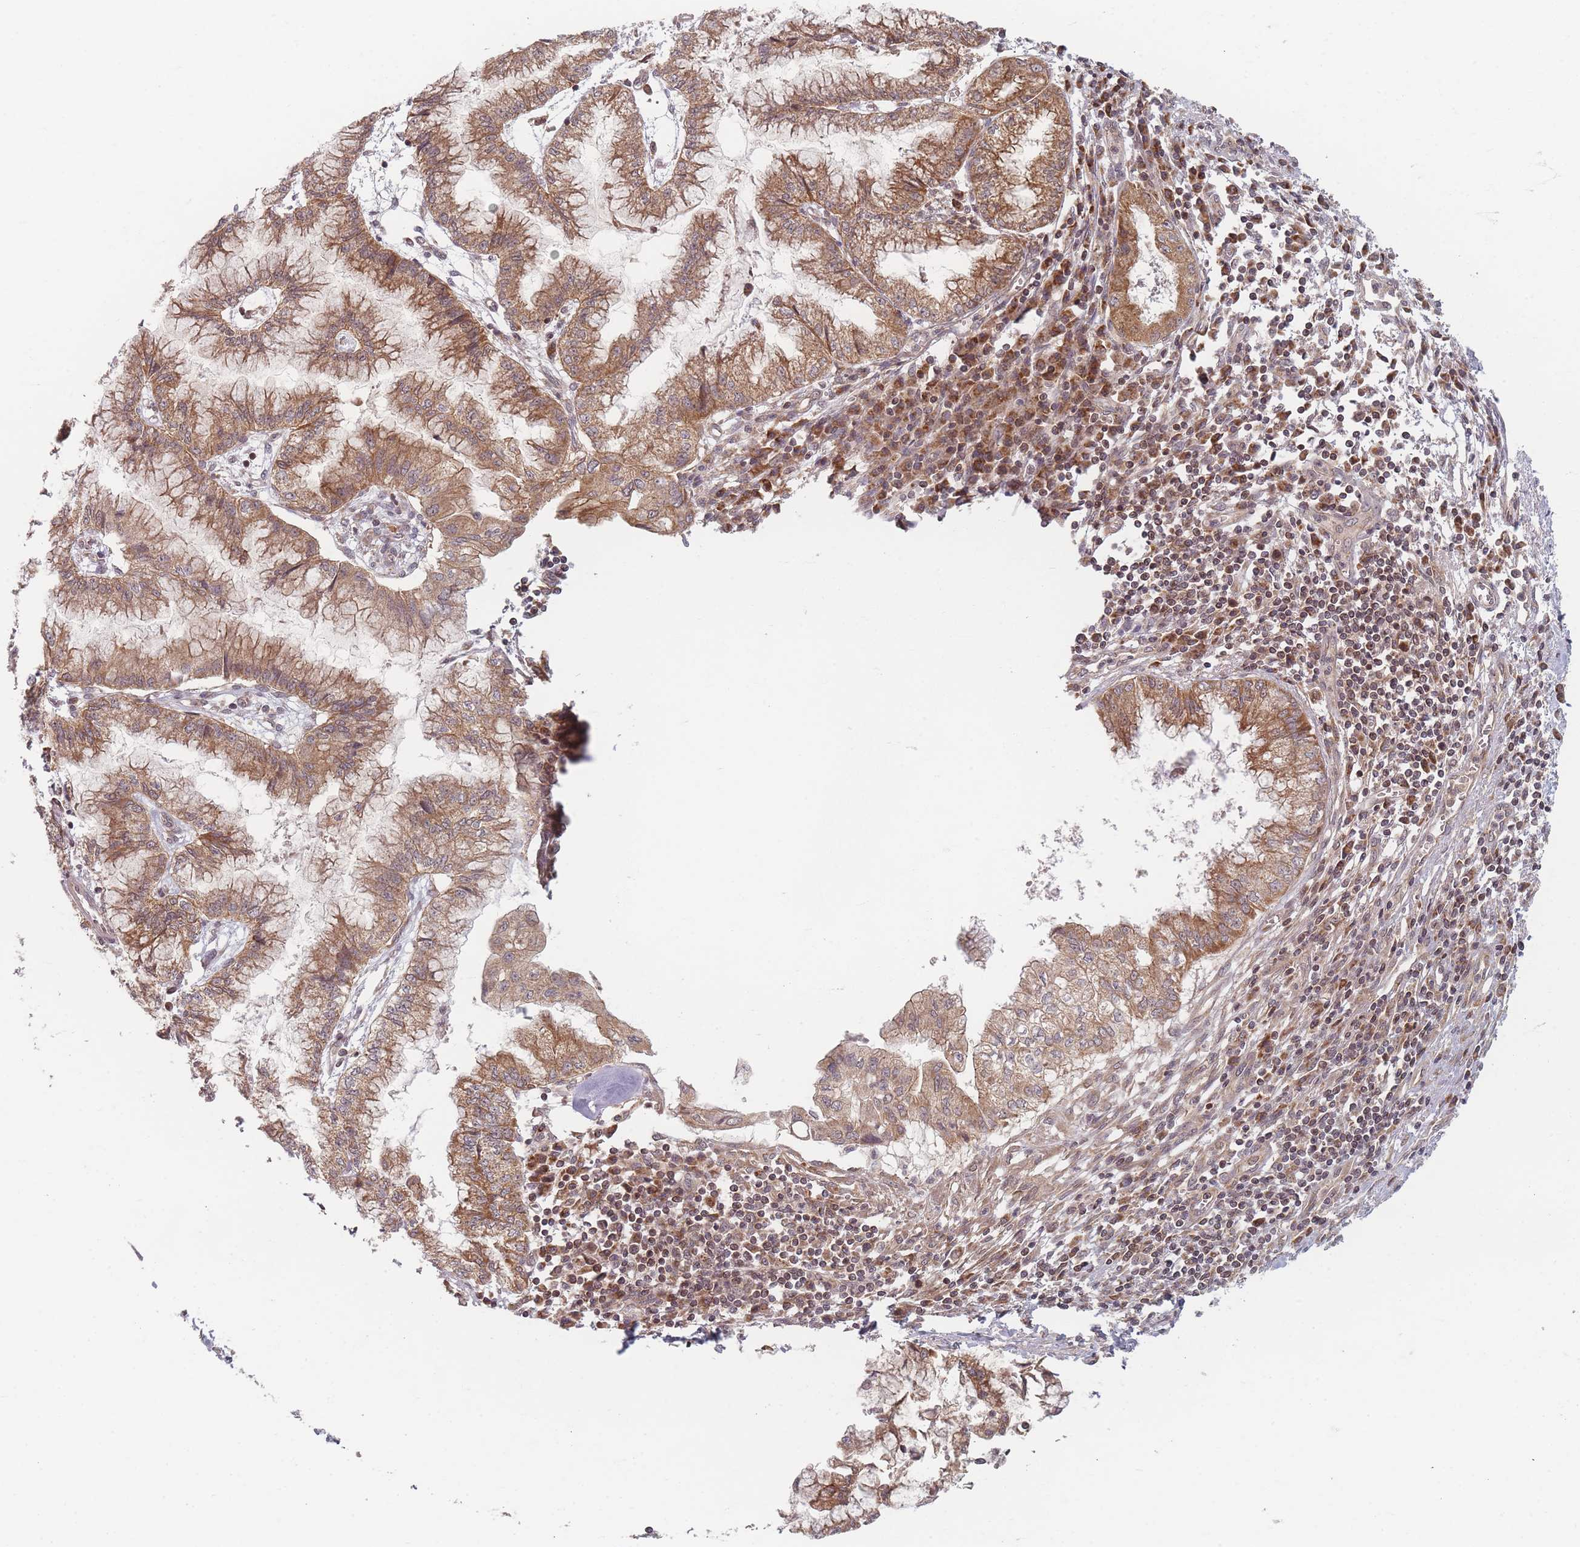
{"staining": {"intensity": "moderate", "quantity": ">75%", "location": "cytoplasmic/membranous"}, "tissue": "pancreatic cancer", "cell_type": "Tumor cells", "image_type": "cancer", "snomed": [{"axis": "morphology", "description": "Adenocarcinoma, NOS"}, {"axis": "topography", "description": "Pancreas"}], "caption": "Approximately >75% of tumor cells in human pancreatic cancer exhibit moderate cytoplasmic/membranous protein positivity as visualized by brown immunohistochemical staining.", "gene": "RADX", "patient": {"sex": "male", "age": 73}}